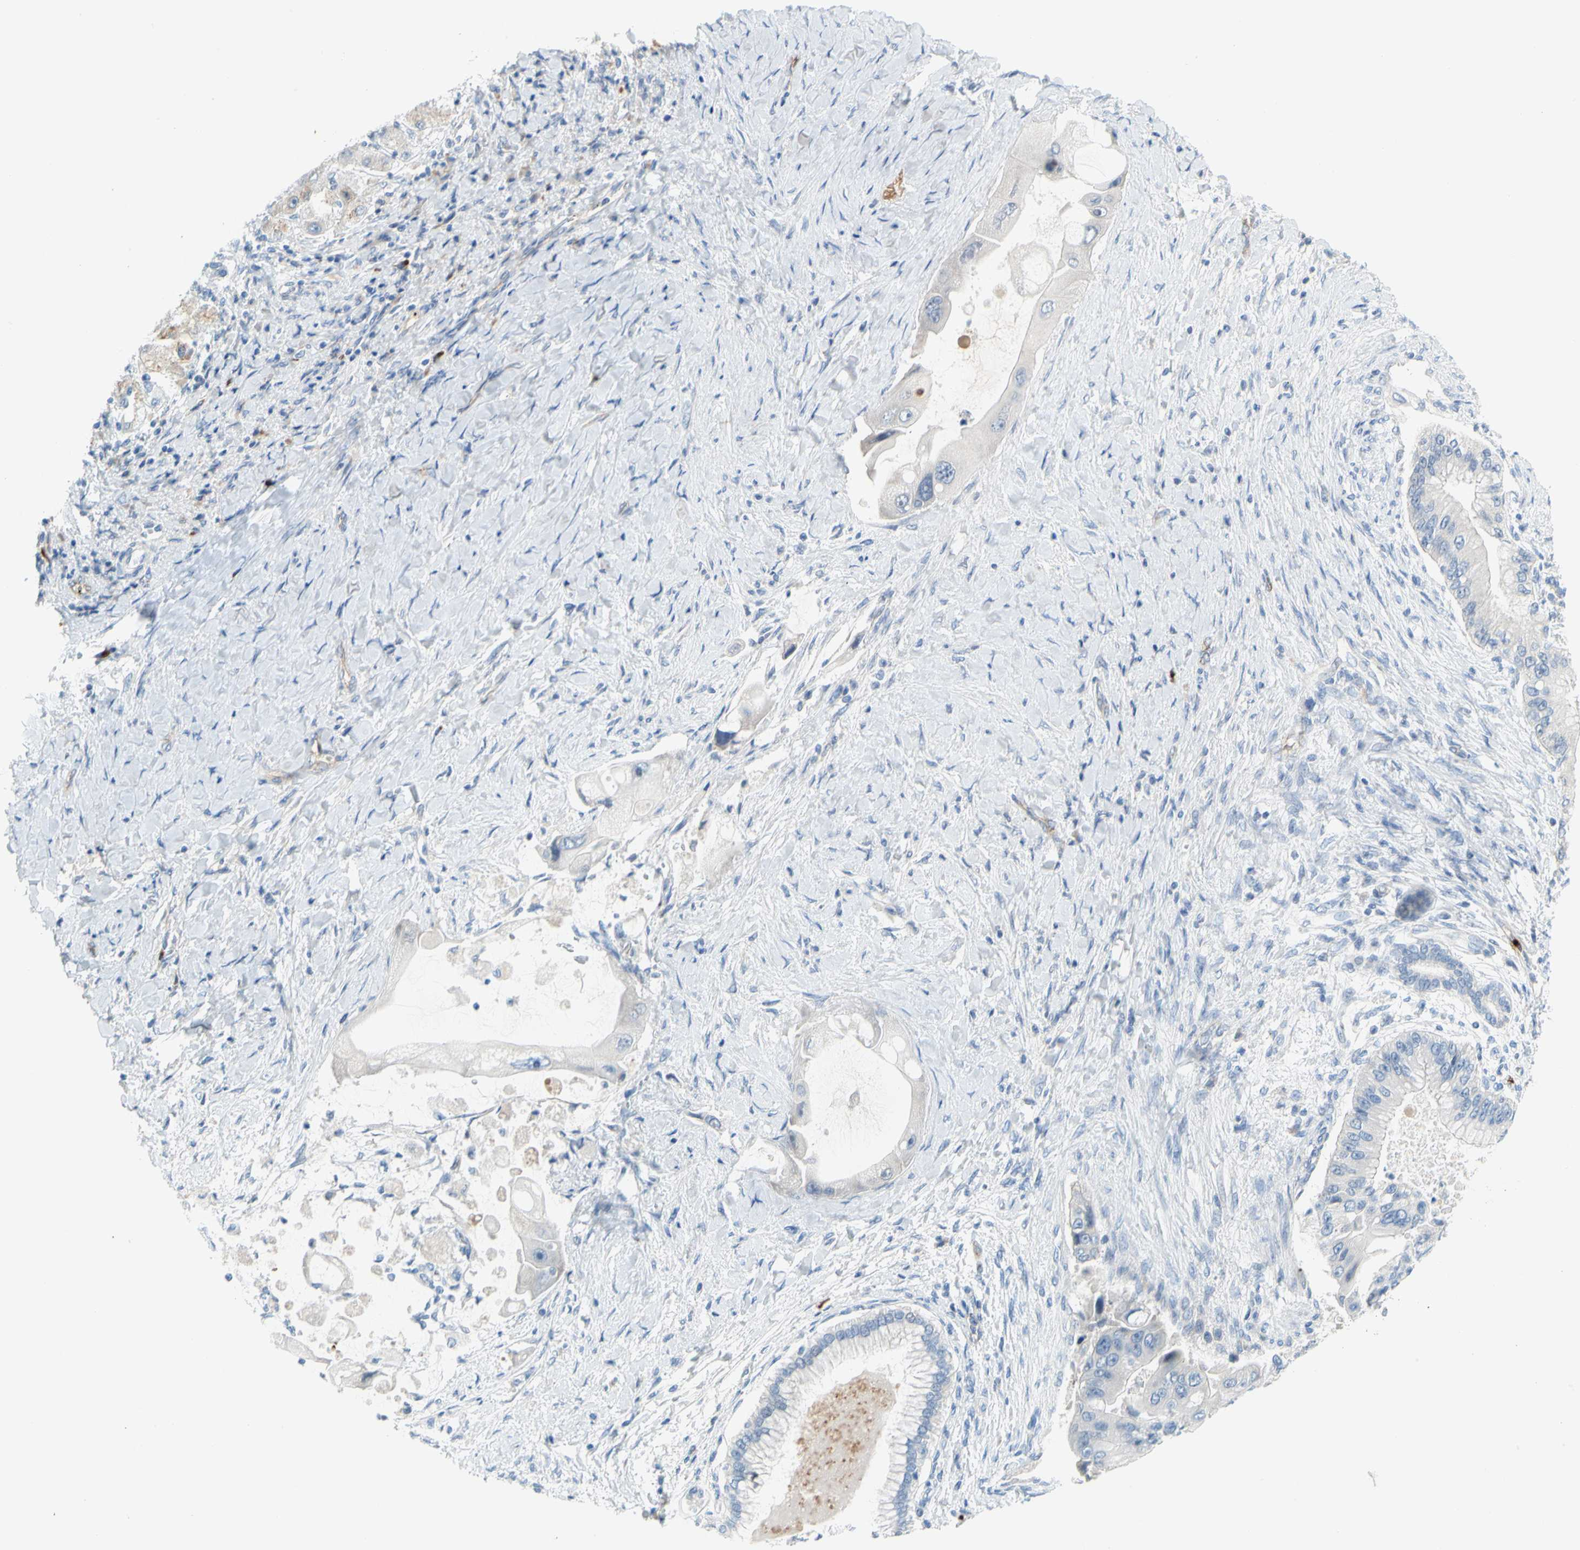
{"staining": {"intensity": "negative", "quantity": "none", "location": "none"}, "tissue": "liver cancer", "cell_type": "Tumor cells", "image_type": "cancer", "snomed": [{"axis": "morphology", "description": "Normal tissue, NOS"}, {"axis": "morphology", "description": "Cholangiocarcinoma"}, {"axis": "topography", "description": "Liver"}, {"axis": "topography", "description": "Peripheral nerve tissue"}], "caption": "Immunohistochemical staining of human cholangiocarcinoma (liver) shows no significant staining in tumor cells.", "gene": "PPBP", "patient": {"sex": "male", "age": 50}}